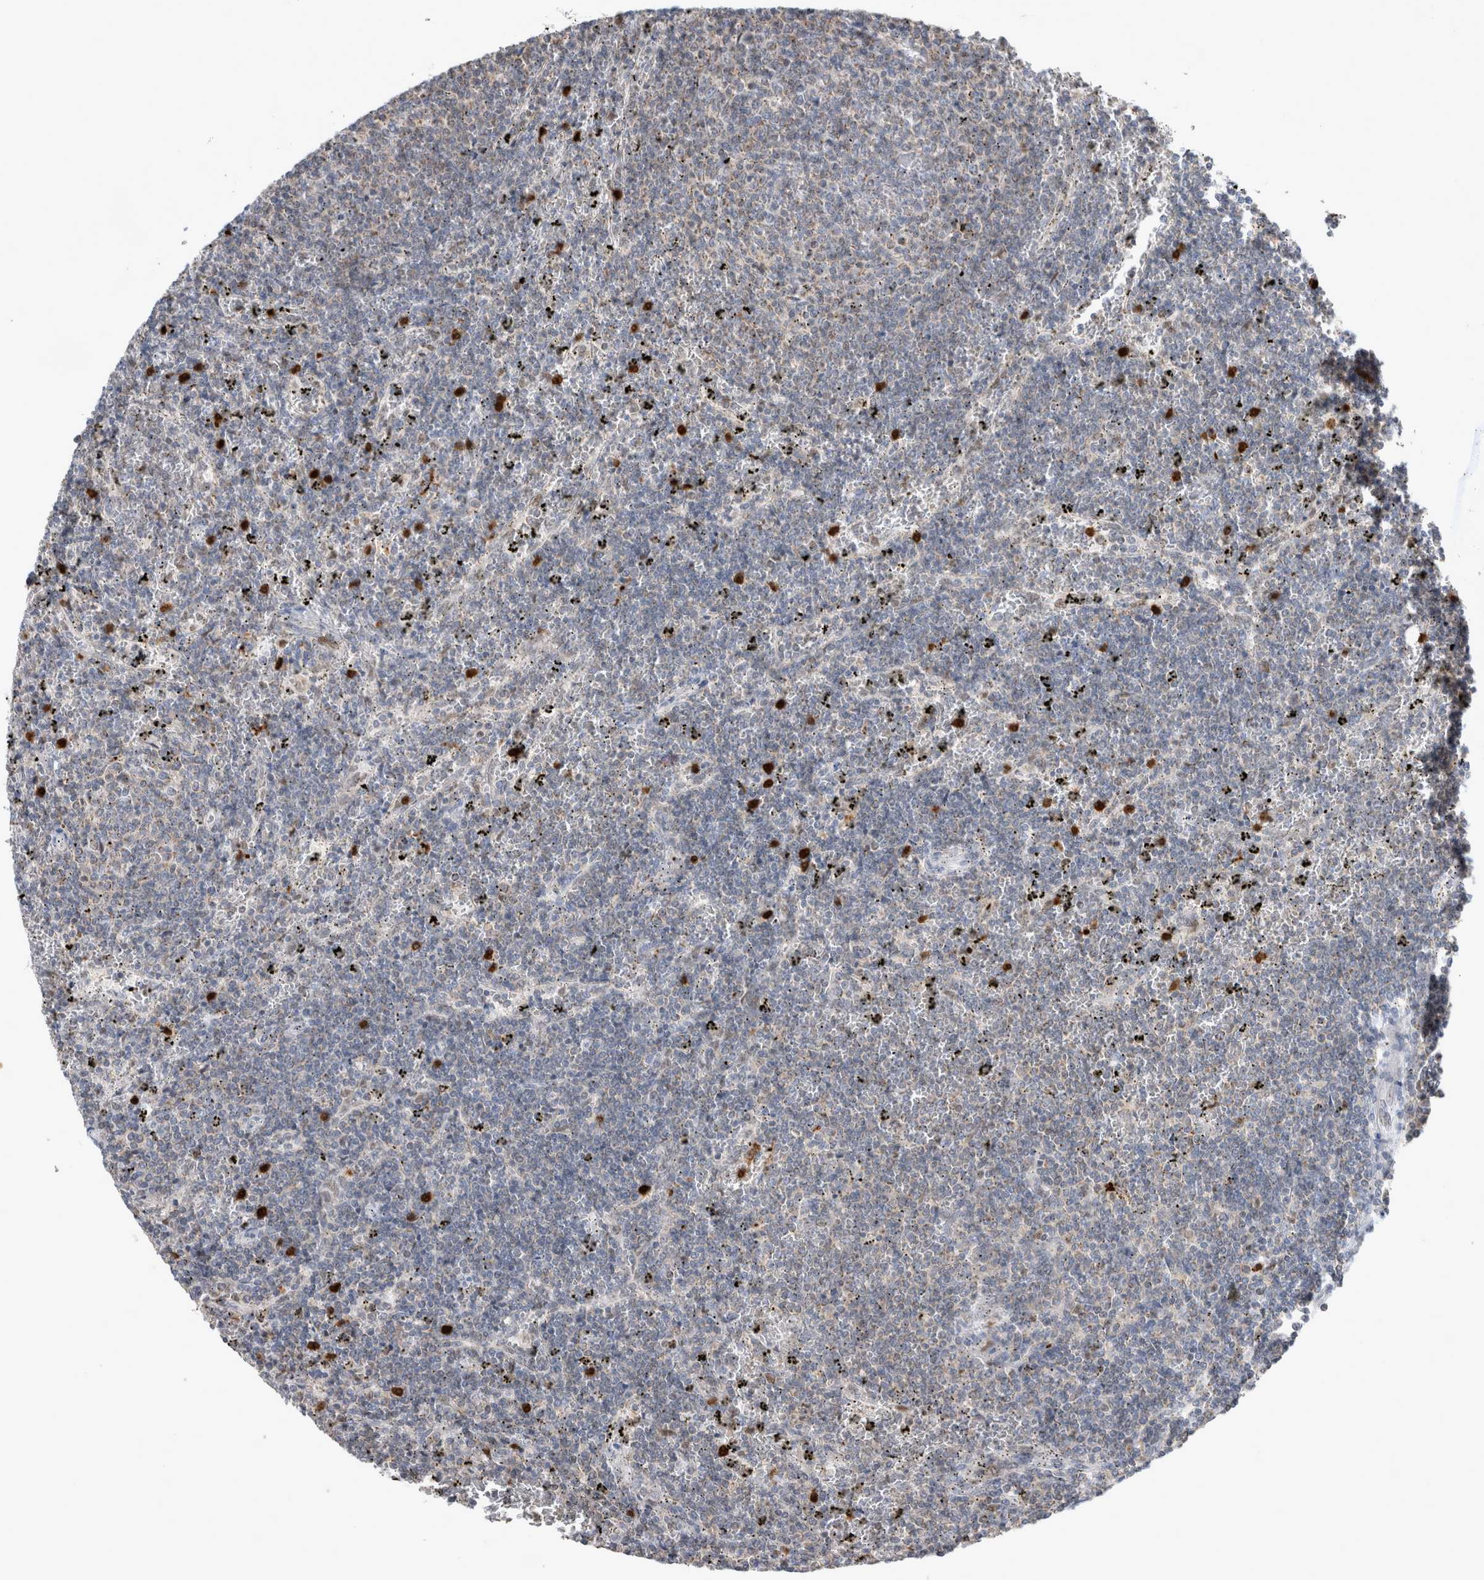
{"staining": {"intensity": "weak", "quantity": "25%-75%", "location": "cytoplasmic/membranous"}, "tissue": "lymphoma", "cell_type": "Tumor cells", "image_type": "cancer", "snomed": [{"axis": "morphology", "description": "Malignant lymphoma, non-Hodgkin's type, Low grade"}, {"axis": "topography", "description": "Spleen"}], "caption": "The photomicrograph exhibits a brown stain indicating the presence of a protein in the cytoplasmic/membranous of tumor cells in malignant lymphoma, non-Hodgkin's type (low-grade). (DAB (3,3'-diaminobenzidine) = brown stain, brightfield microscopy at high magnification).", "gene": "AGMAT", "patient": {"sex": "female", "age": 50}}